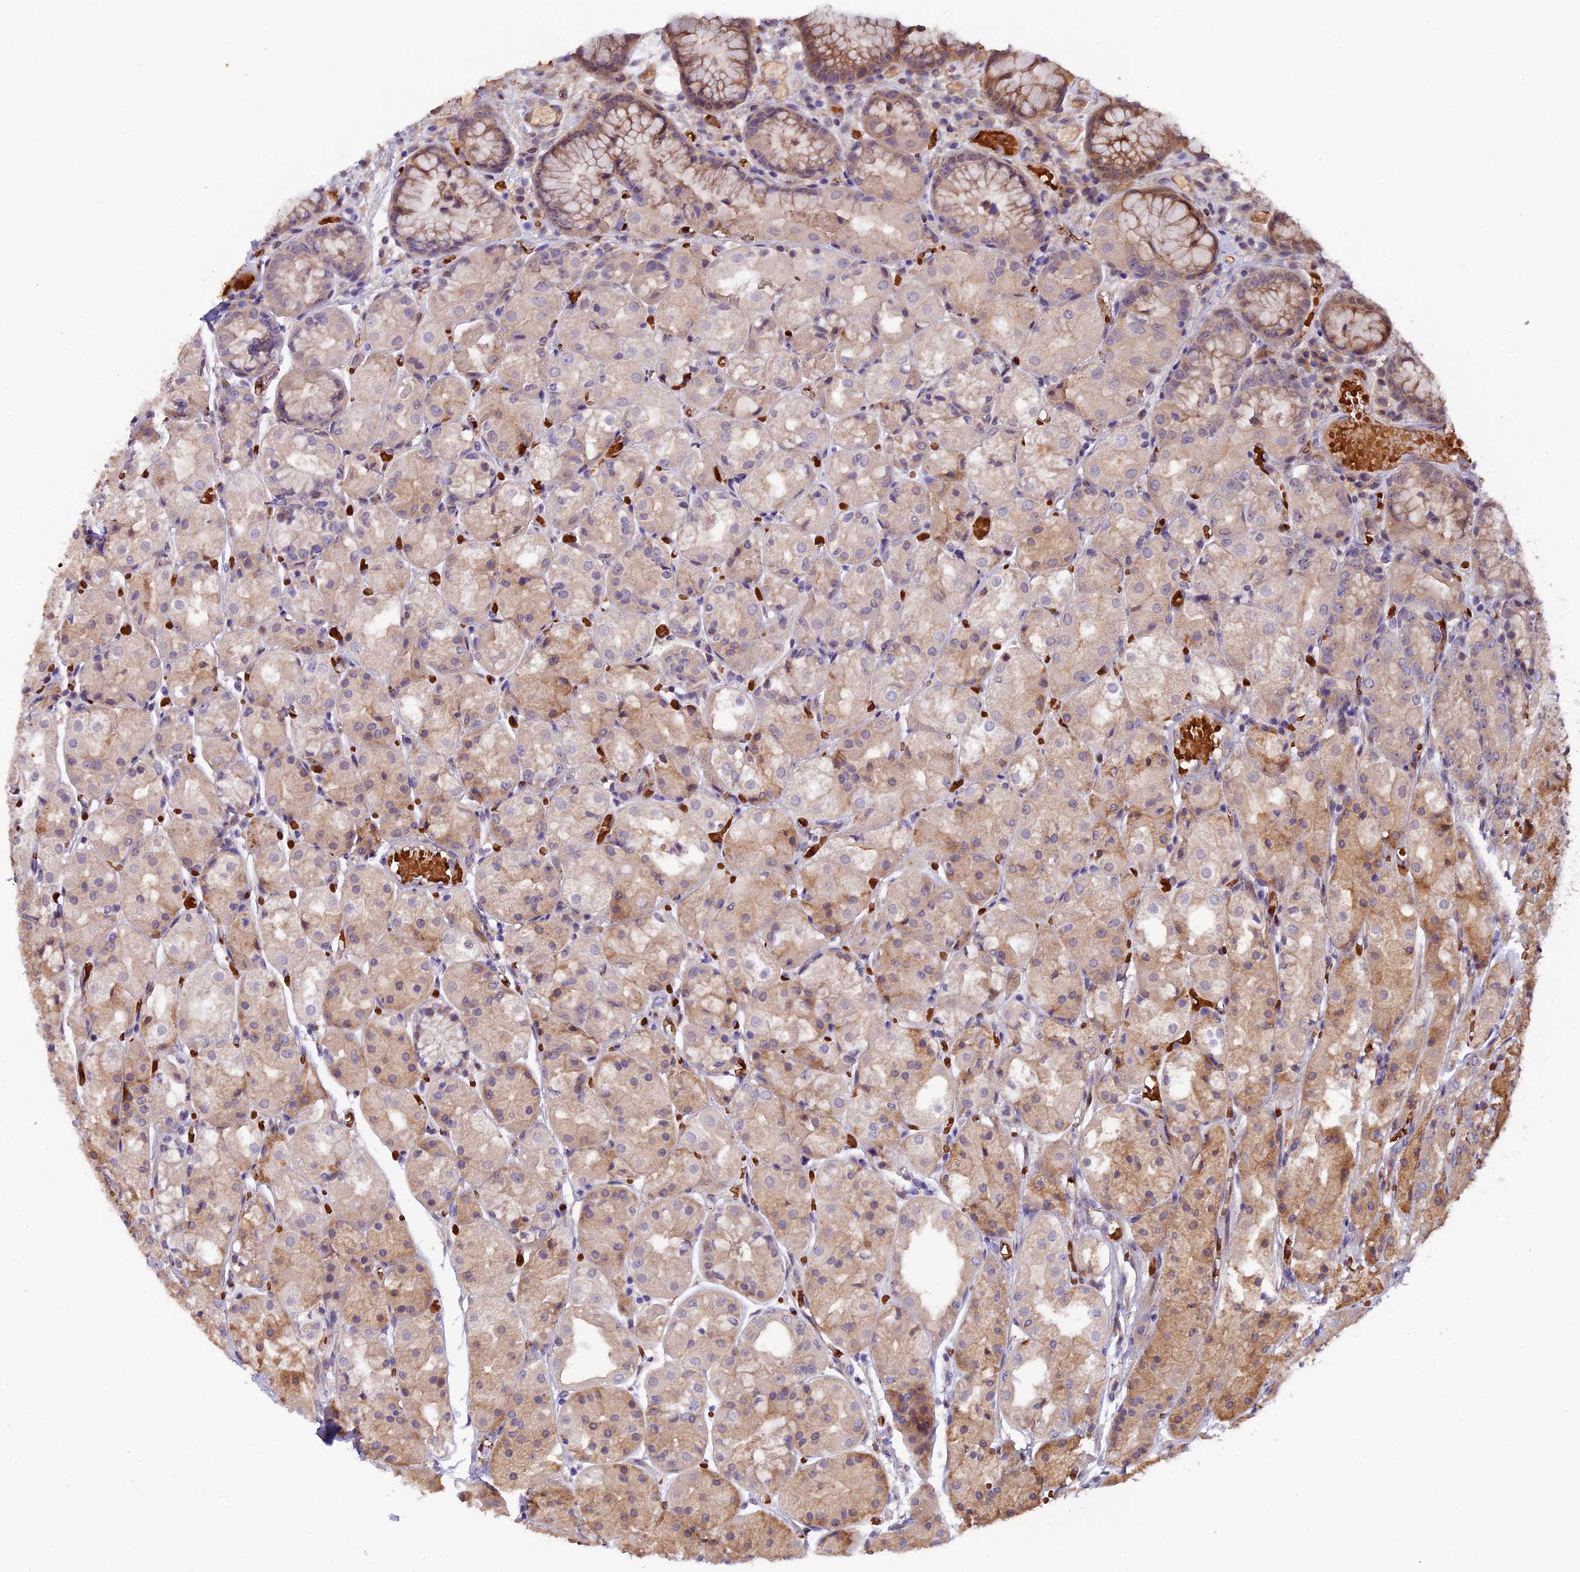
{"staining": {"intensity": "moderate", "quantity": "25%-75%", "location": "cytoplasmic/membranous,nuclear"}, "tissue": "stomach", "cell_type": "Glandular cells", "image_type": "normal", "snomed": [{"axis": "morphology", "description": "Normal tissue, NOS"}, {"axis": "topography", "description": "Stomach, upper"}], "caption": "DAB (3,3'-diaminobenzidine) immunohistochemical staining of benign human stomach demonstrates moderate cytoplasmic/membranous,nuclear protein expression in about 25%-75% of glandular cells. (DAB IHC with brightfield microscopy, high magnification).", "gene": "CCDC9B", "patient": {"sex": "male", "age": 72}}